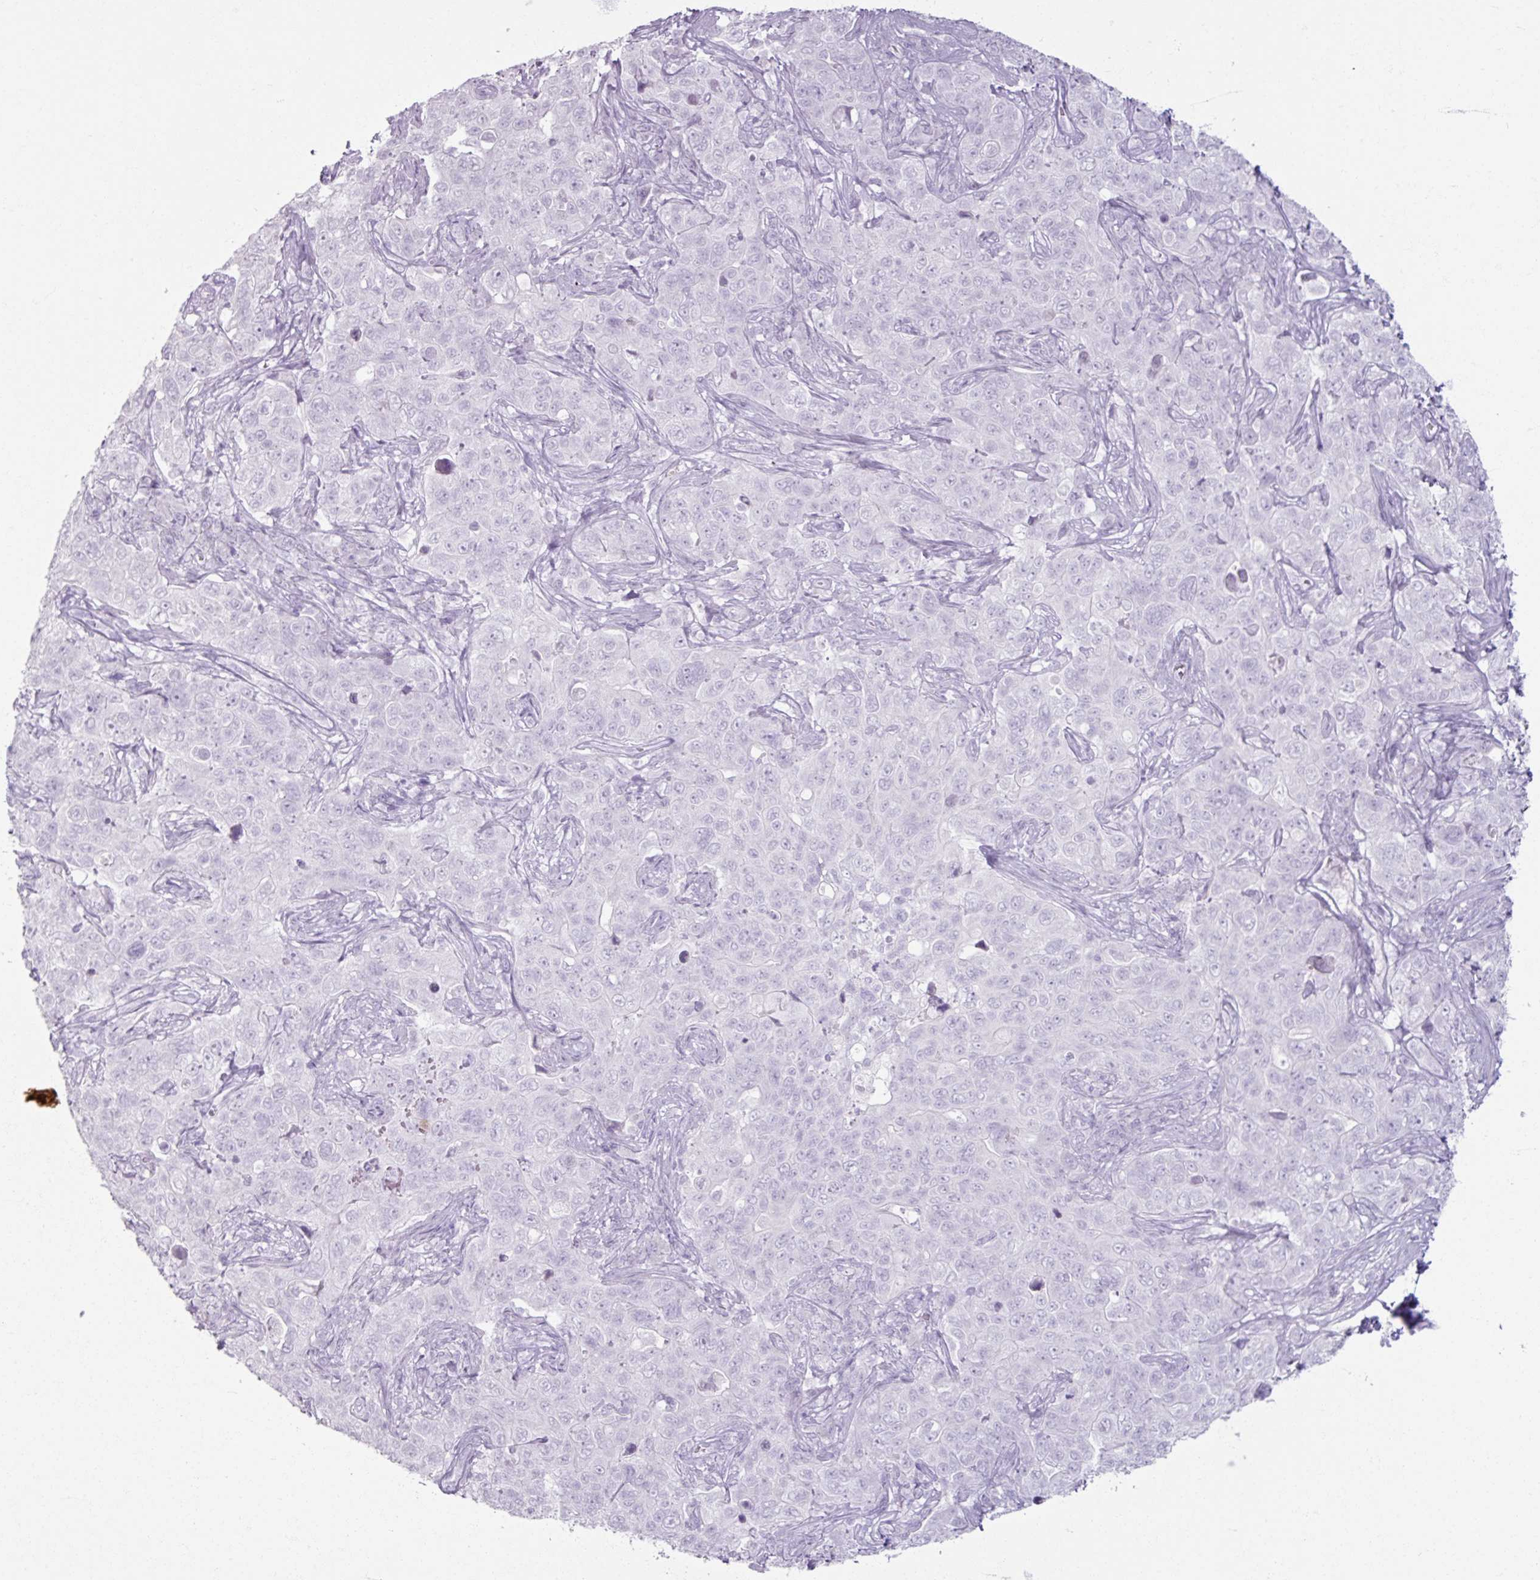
{"staining": {"intensity": "negative", "quantity": "none", "location": "none"}, "tissue": "pancreatic cancer", "cell_type": "Tumor cells", "image_type": "cancer", "snomed": [{"axis": "morphology", "description": "Adenocarcinoma, NOS"}, {"axis": "topography", "description": "Pancreas"}], "caption": "Micrograph shows no protein expression in tumor cells of pancreatic cancer (adenocarcinoma) tissue.", "gene": "ARG1", "patient": {"sex": "male", "age": 68}}